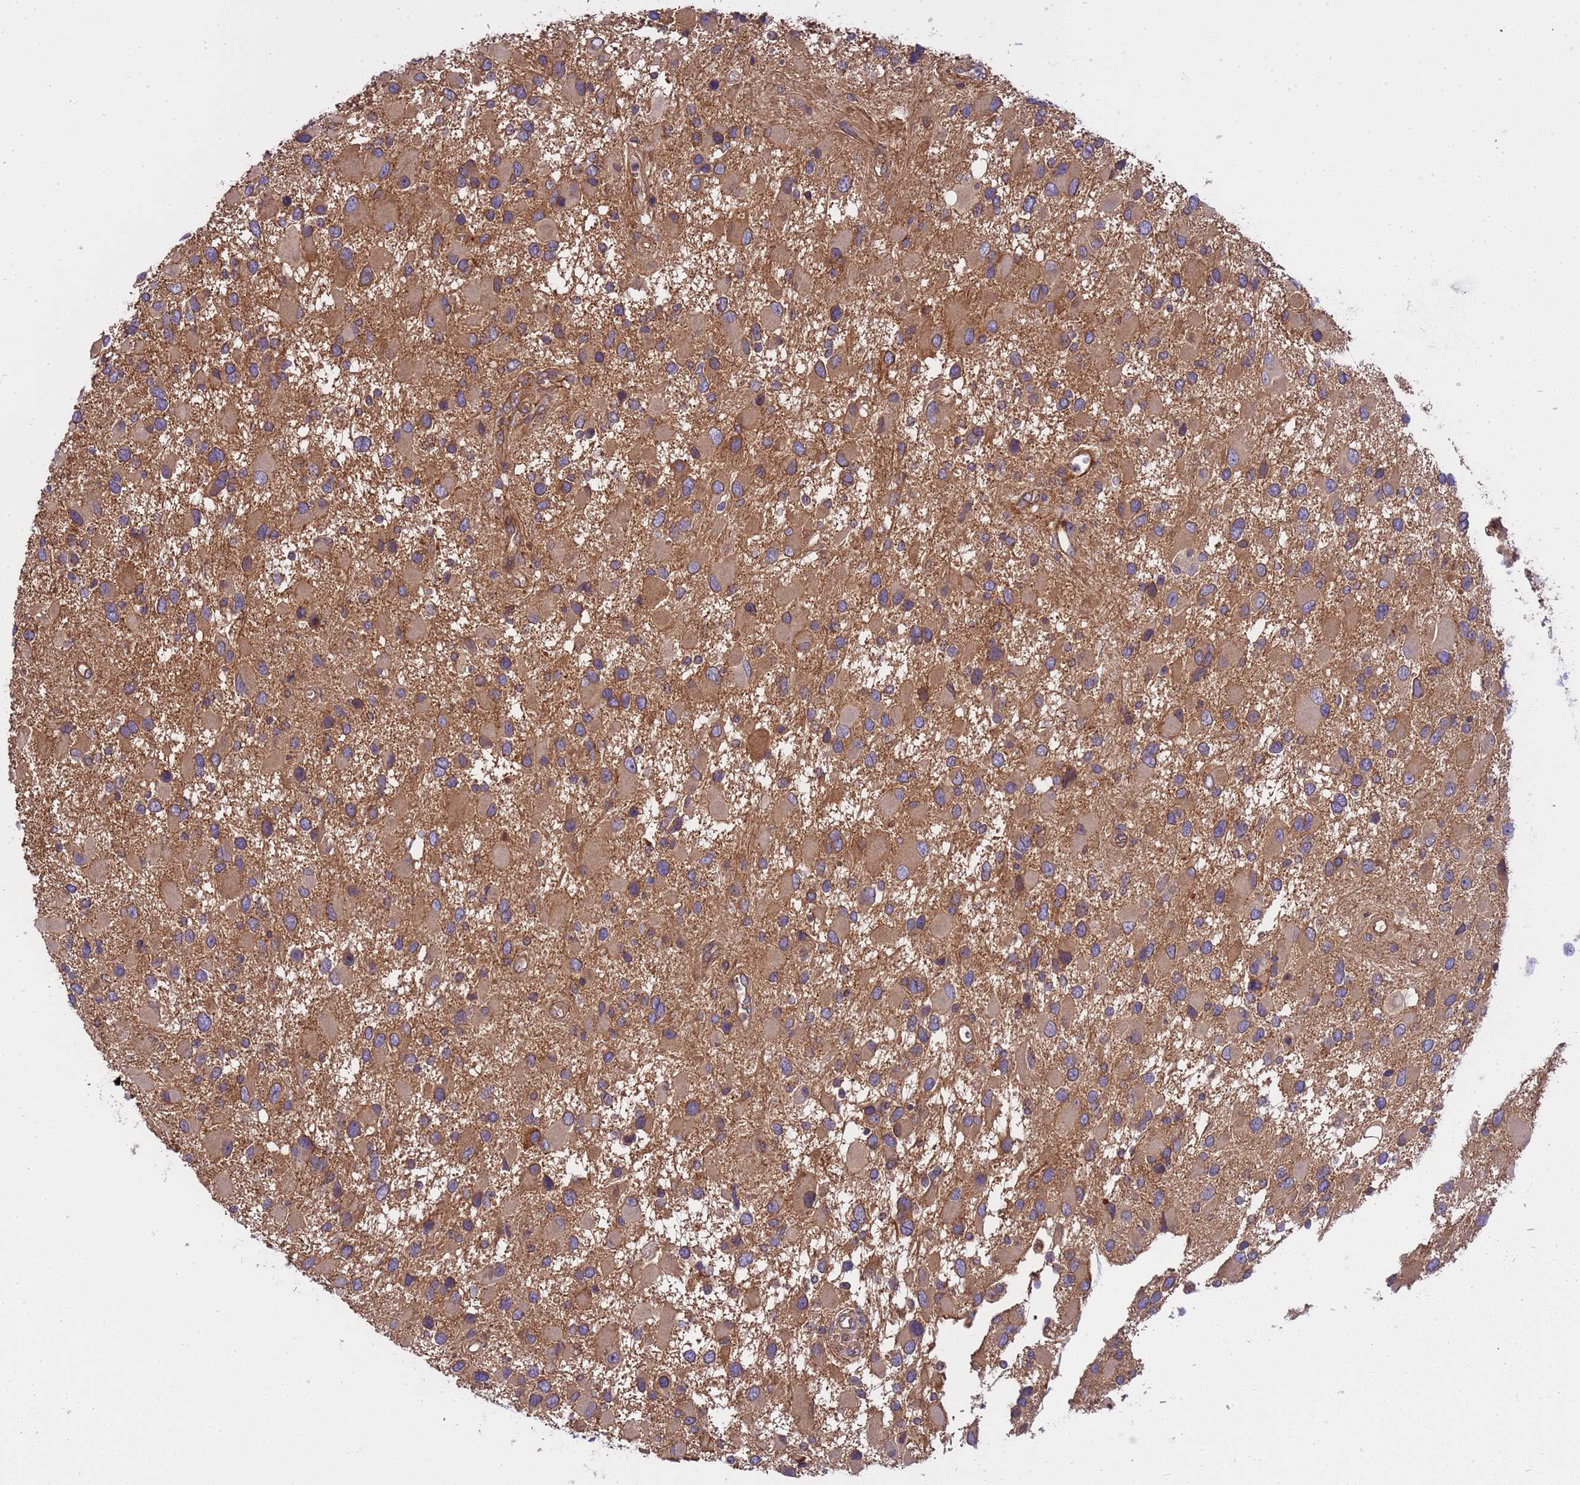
{"staining": {"intensity": "moderate", "quantity": ">75%", "location": "cytoplasmic/membranous"}, "tissue": "glioma", "cell_type": "Tumor cells", "image_type": "cancer", "snomed": [{"axis": "morphology", "description": "Glioma, malignant, High grade"}, {"axis": "topography", "description": "Brain"}], "caption": "Moderate cytoplasmic/membranous expression is appreciated in approximately >75% of tumor cells in high-grade glioma (malignant). The staining is performed using DAB (3,3'-diaminobenzidine) brown chromogen to label protein expression. The nuclei are counter-stained blue using hematoxylin.", "gene": "SMCO3", "patient": {"sex": "male", "age": 53}}